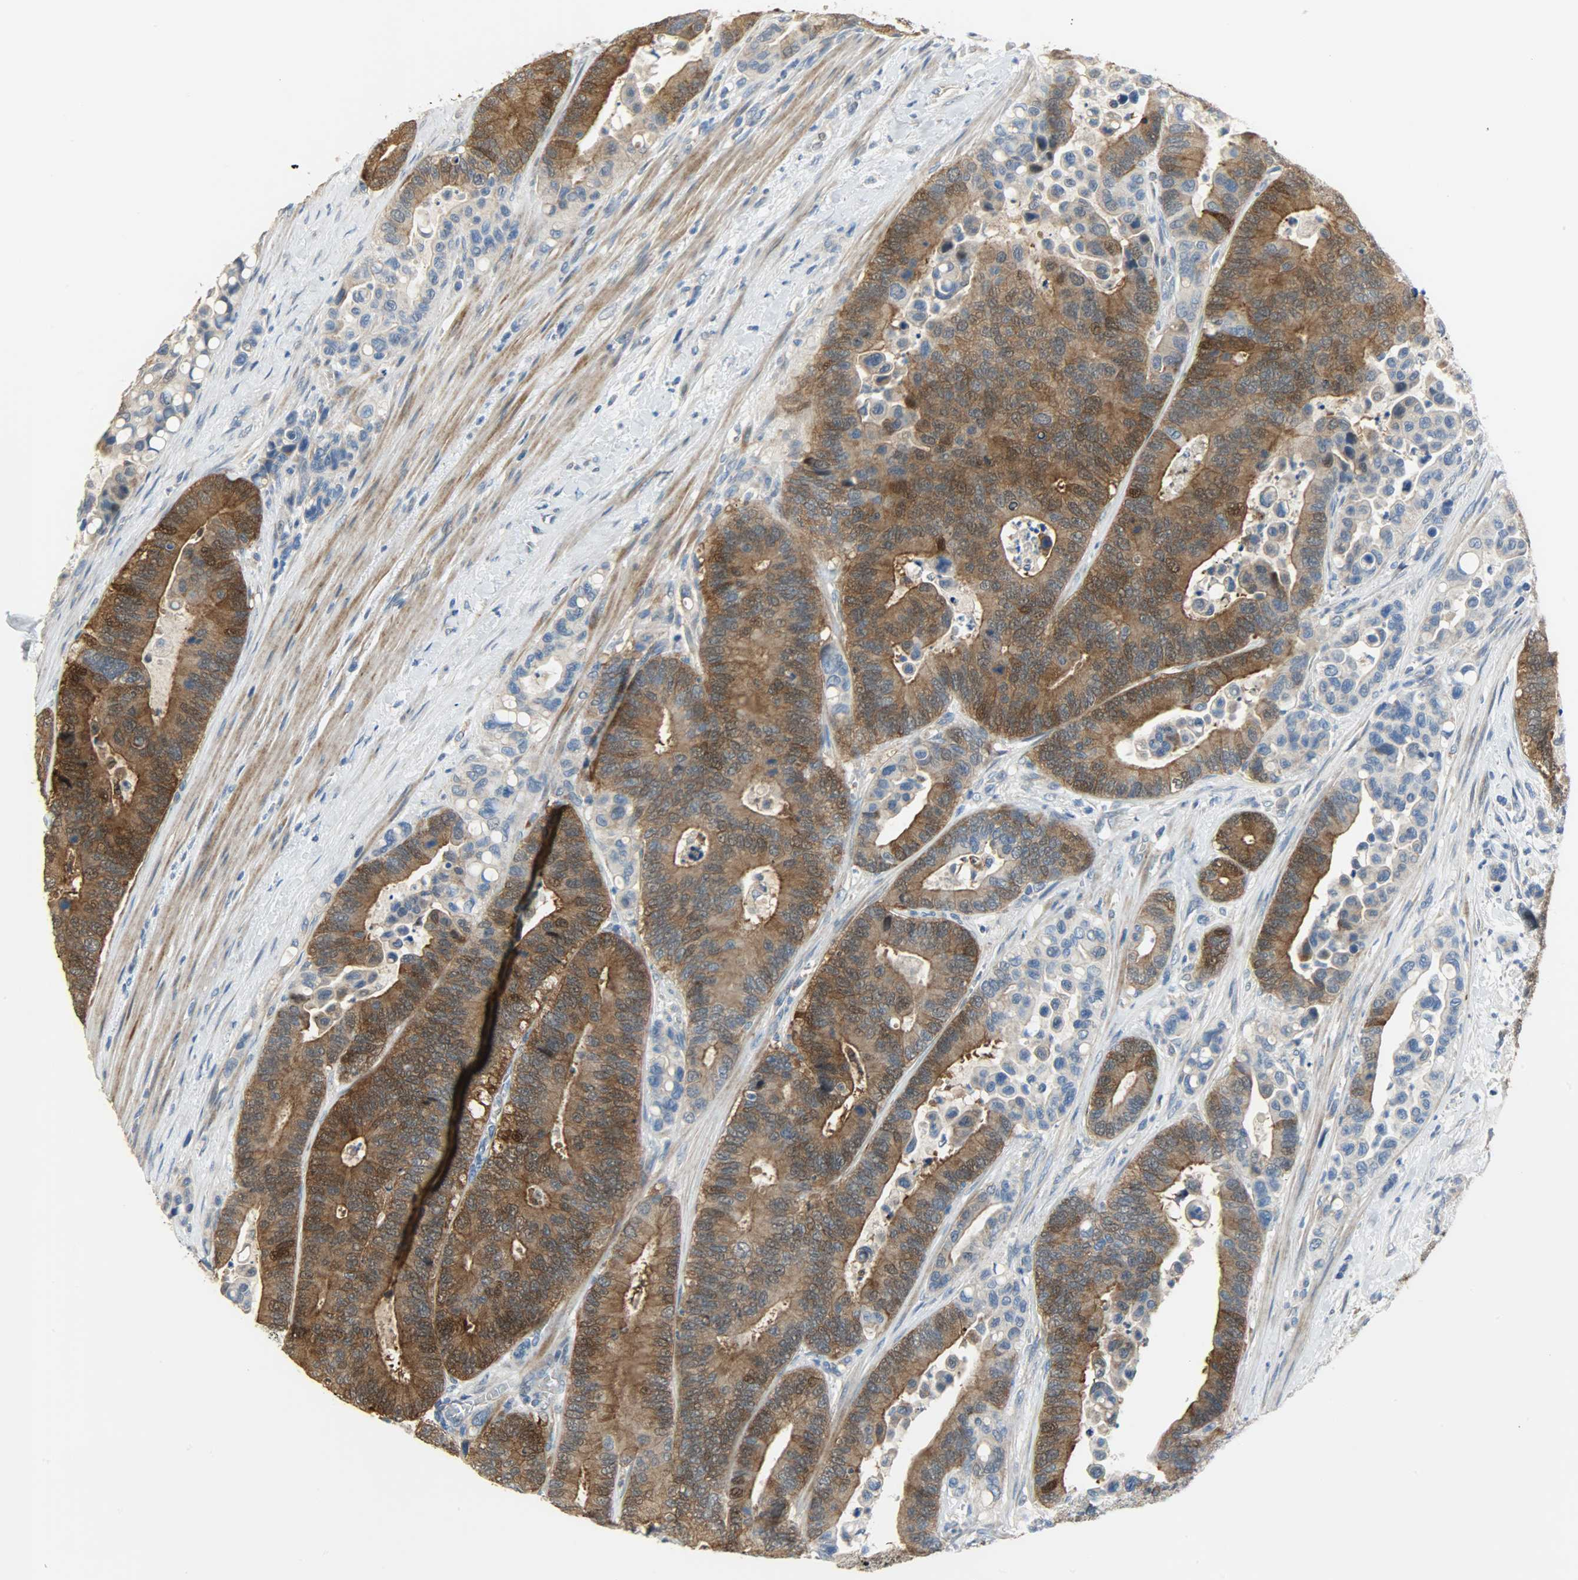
{"staining": {"intensity": "strong", "quantity": ">75%", "location": "cytoplasmic/membranous"}, "tissue": "colorectal cancer", "cell_type": "Tumor cells", "image_type": "cancer", "snomed": [{"axis": "morphology", "description": "Normal tissue, NOS"}, {"axis": "morphology", "description": "Adenocarcinoma, NOS"}, {"axis": "topography", "description": "Colon"}], "caption": "Human colorectal adenocarcinoma stained with a protein marker demonstrates strong staining in tumor cells.", "gene": "PPP1R1B", "patient": {"sex": "male", "age": 82}}